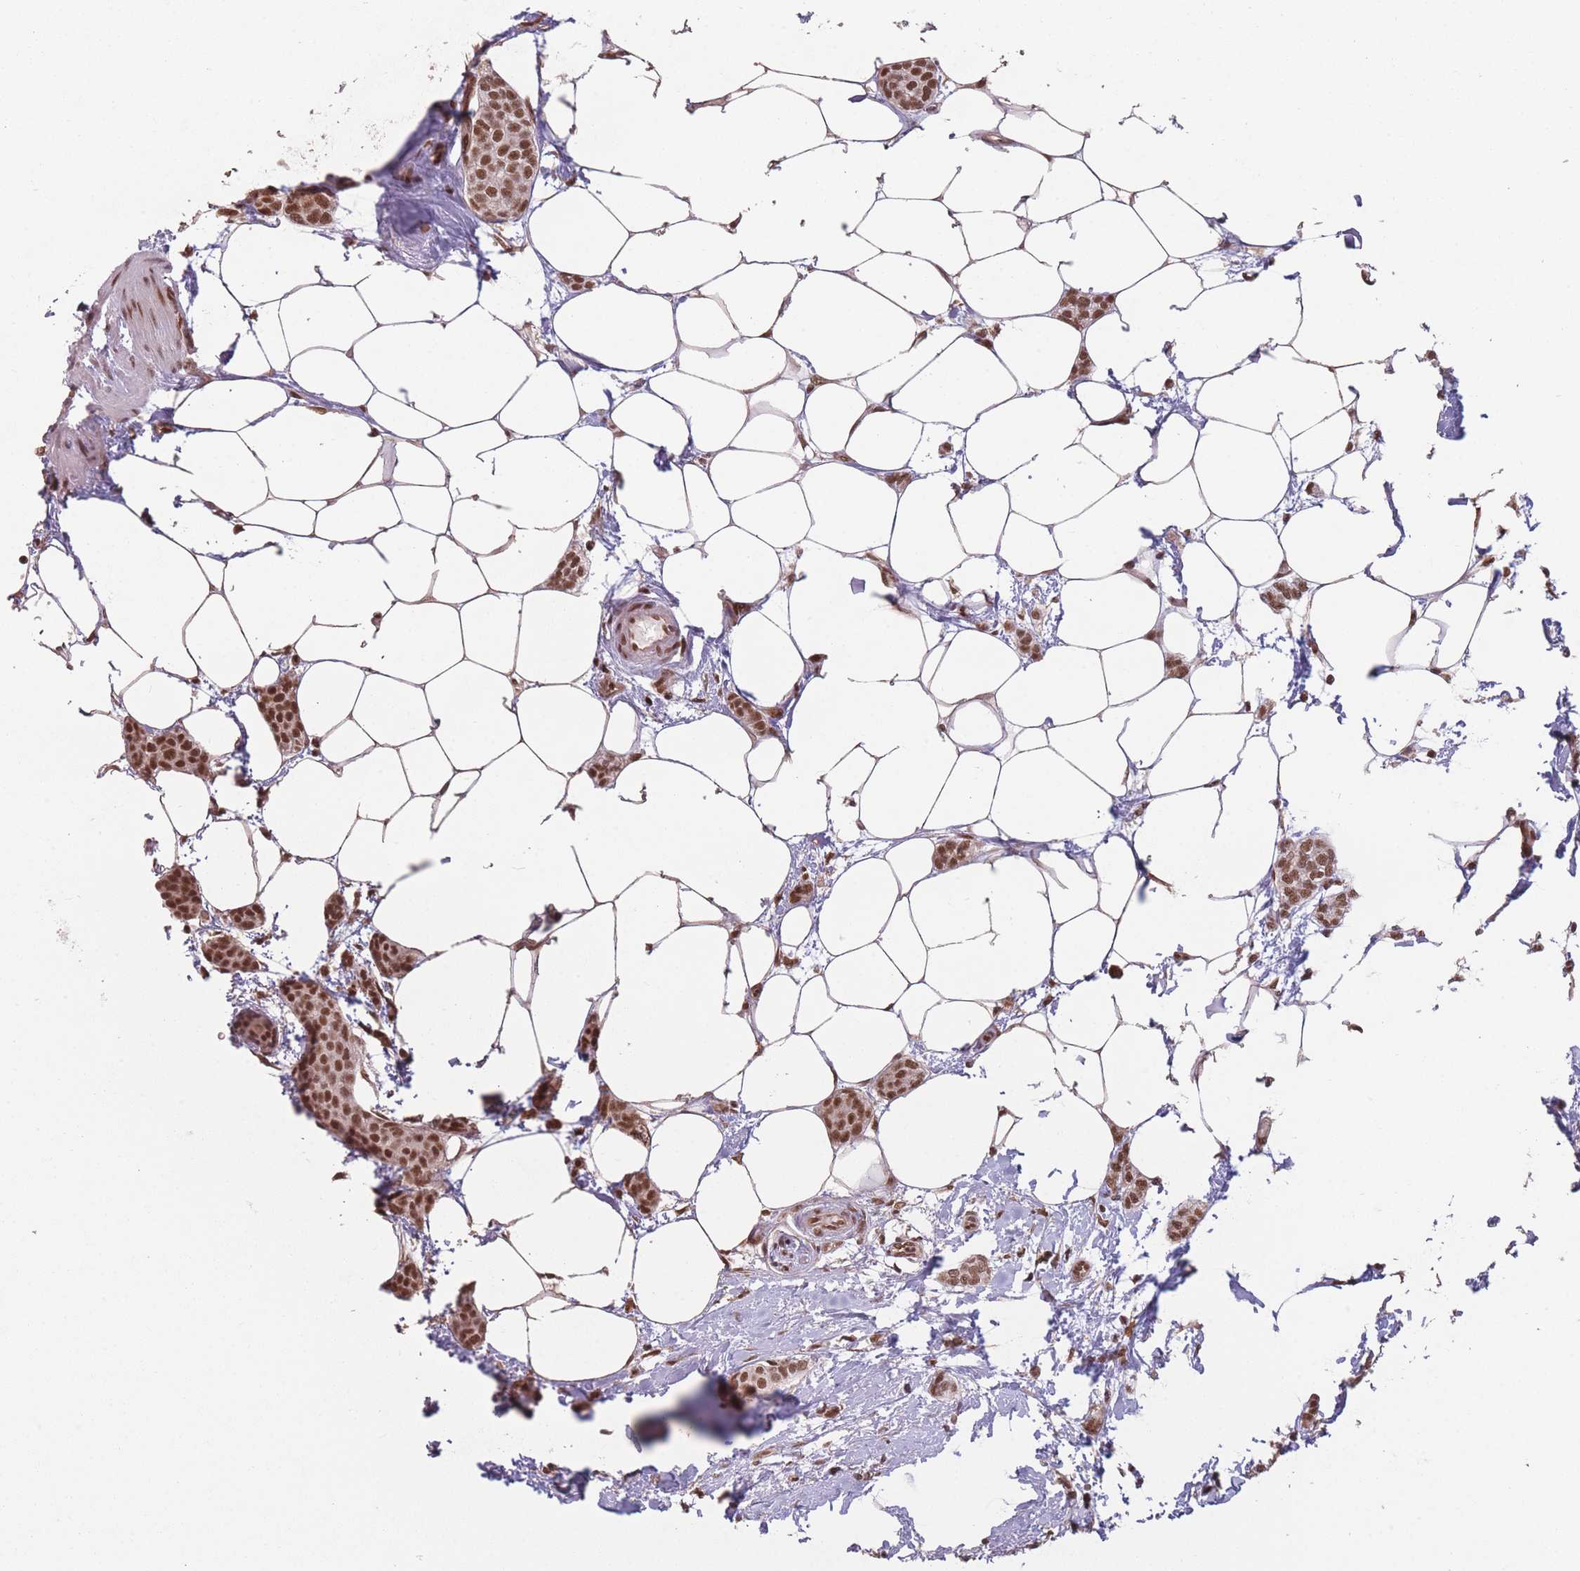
{"staining": {"intensity": "strong", "quantity": ">75%", "location": "nuclear"}, "tissue": "breast cancer", "cell_type": "Tumor cells", "image_type": "cancer", "snomed": [{"axis": "morphology", "description": "Duct carcinoma"}, {"axis": "topography", "description": "Breast"}], "caption": "A brown stain highlights strong nuclear expression of a protein in breast cancer (intraductal carcinoma) tumor cells. Immunohistochemistry stains the protein in brown and the nuclei are stained blue.", "gene": "SUPT6H", "patient": {"sex": "female", "age": 72}}